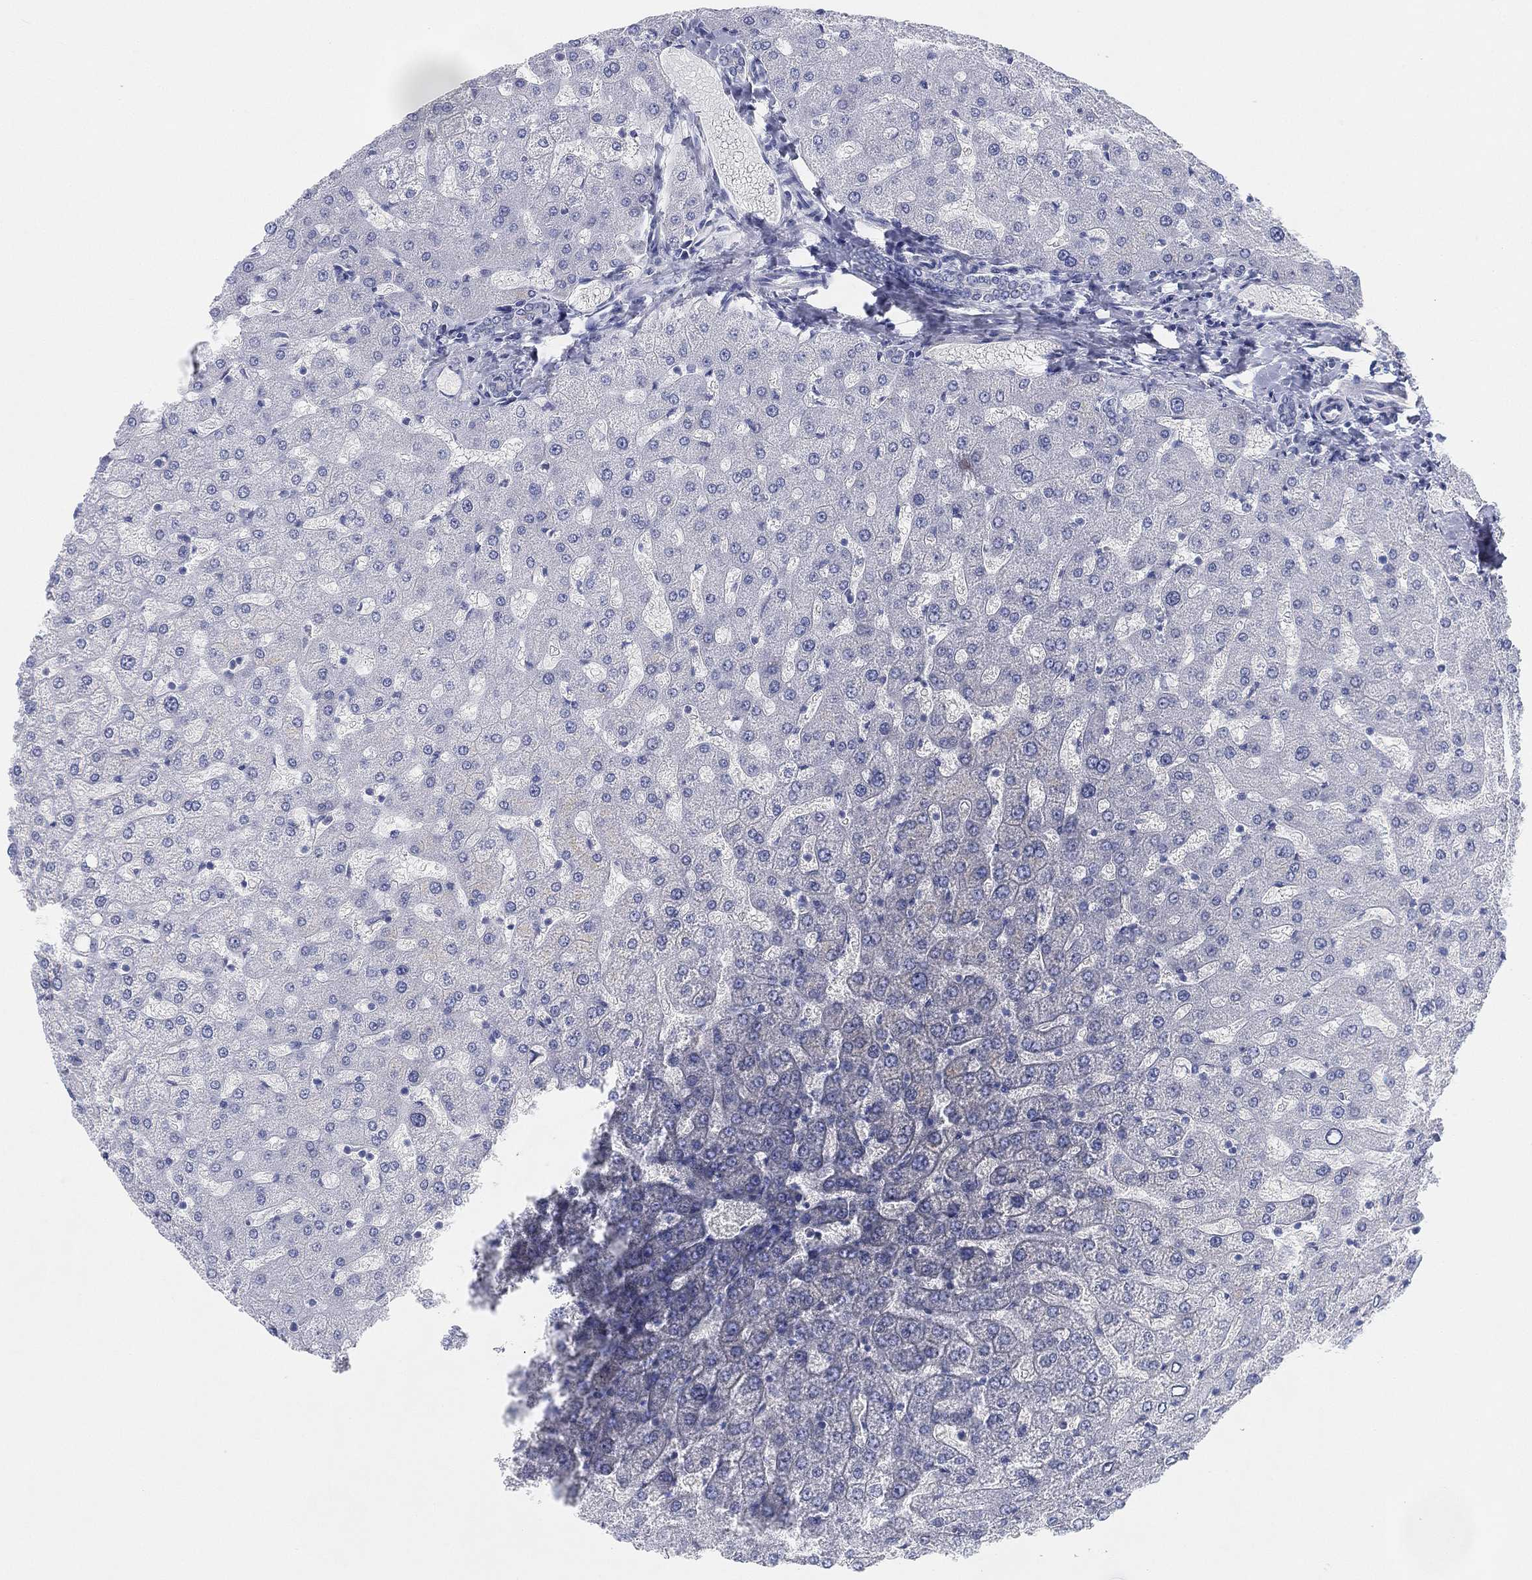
{"staining": {"intensity": "negative", "quantity": "none", "location": "none"}, "tissue": "liver", "cell_type": "Cholangiocytes", "image_type": "normal", "snomed": [{"axis": "morphology", "description": "Normal tissue, NOS"}, {"axis": "topography", "description": "Liver"}], "caption": "This is an immunohistochemistry (IHC) photomicrograph of normal human liver. There is no staining in cholangiocytes.", "gene": "GCNA", "patient": {"sex": "female", "age": 50}}